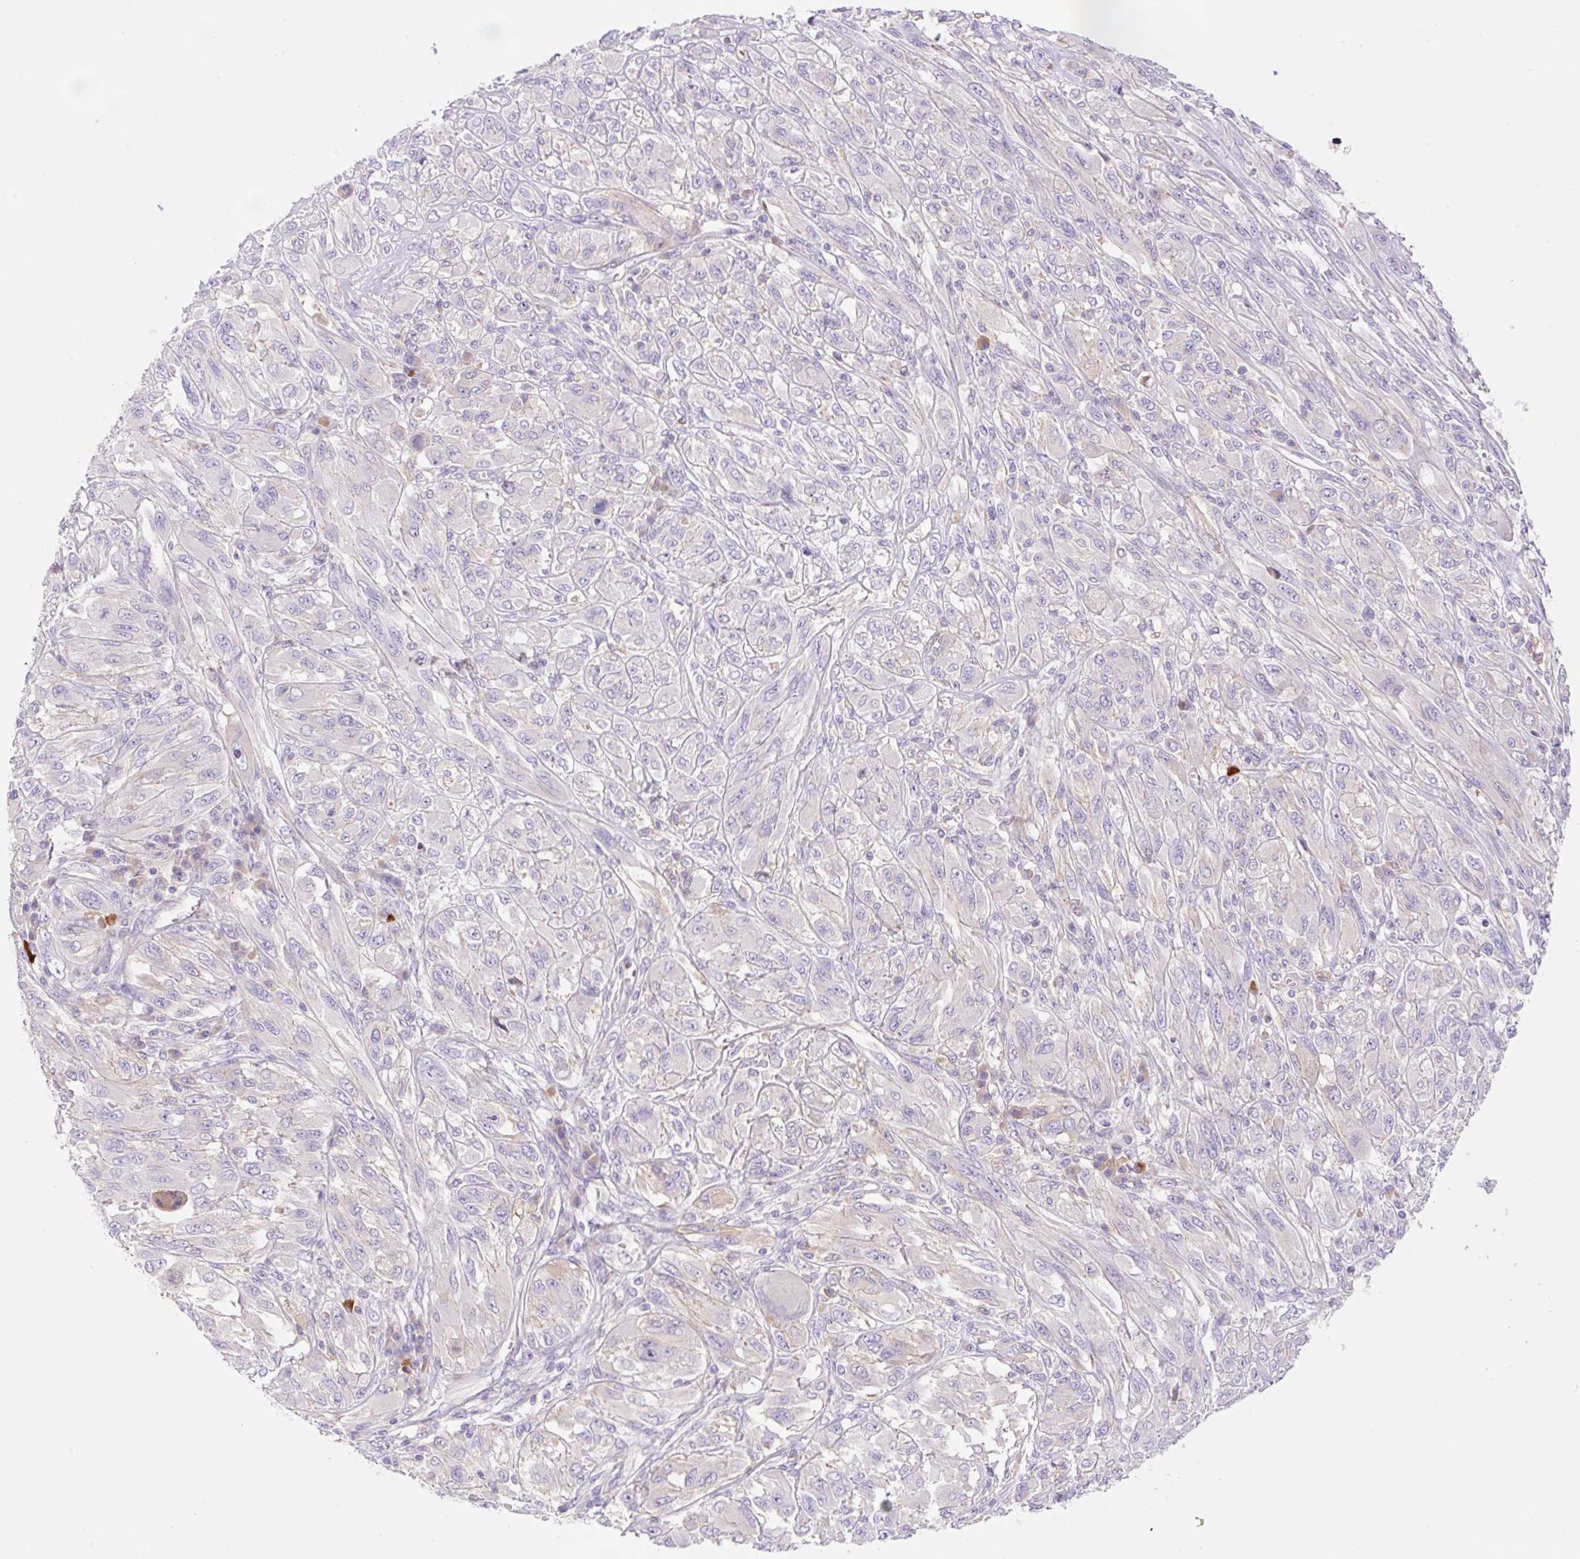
{"staining": {"intensity": "negative", "quantity": "none", "location": "none"}, "tissue": "melanoma", "cell_type": "Tumor cells", "image_type": "cancer", "snomed": [{"axis": "morphology", "description": "Malignant melanoma, NOS"}, {"axis": "topography", "description": "Skin"}], "caption": "Tumor cells show no significant positivity in malignant melanoma.", "gene": "DENND5A", "patient": {"sex": "female", "age": 91}}